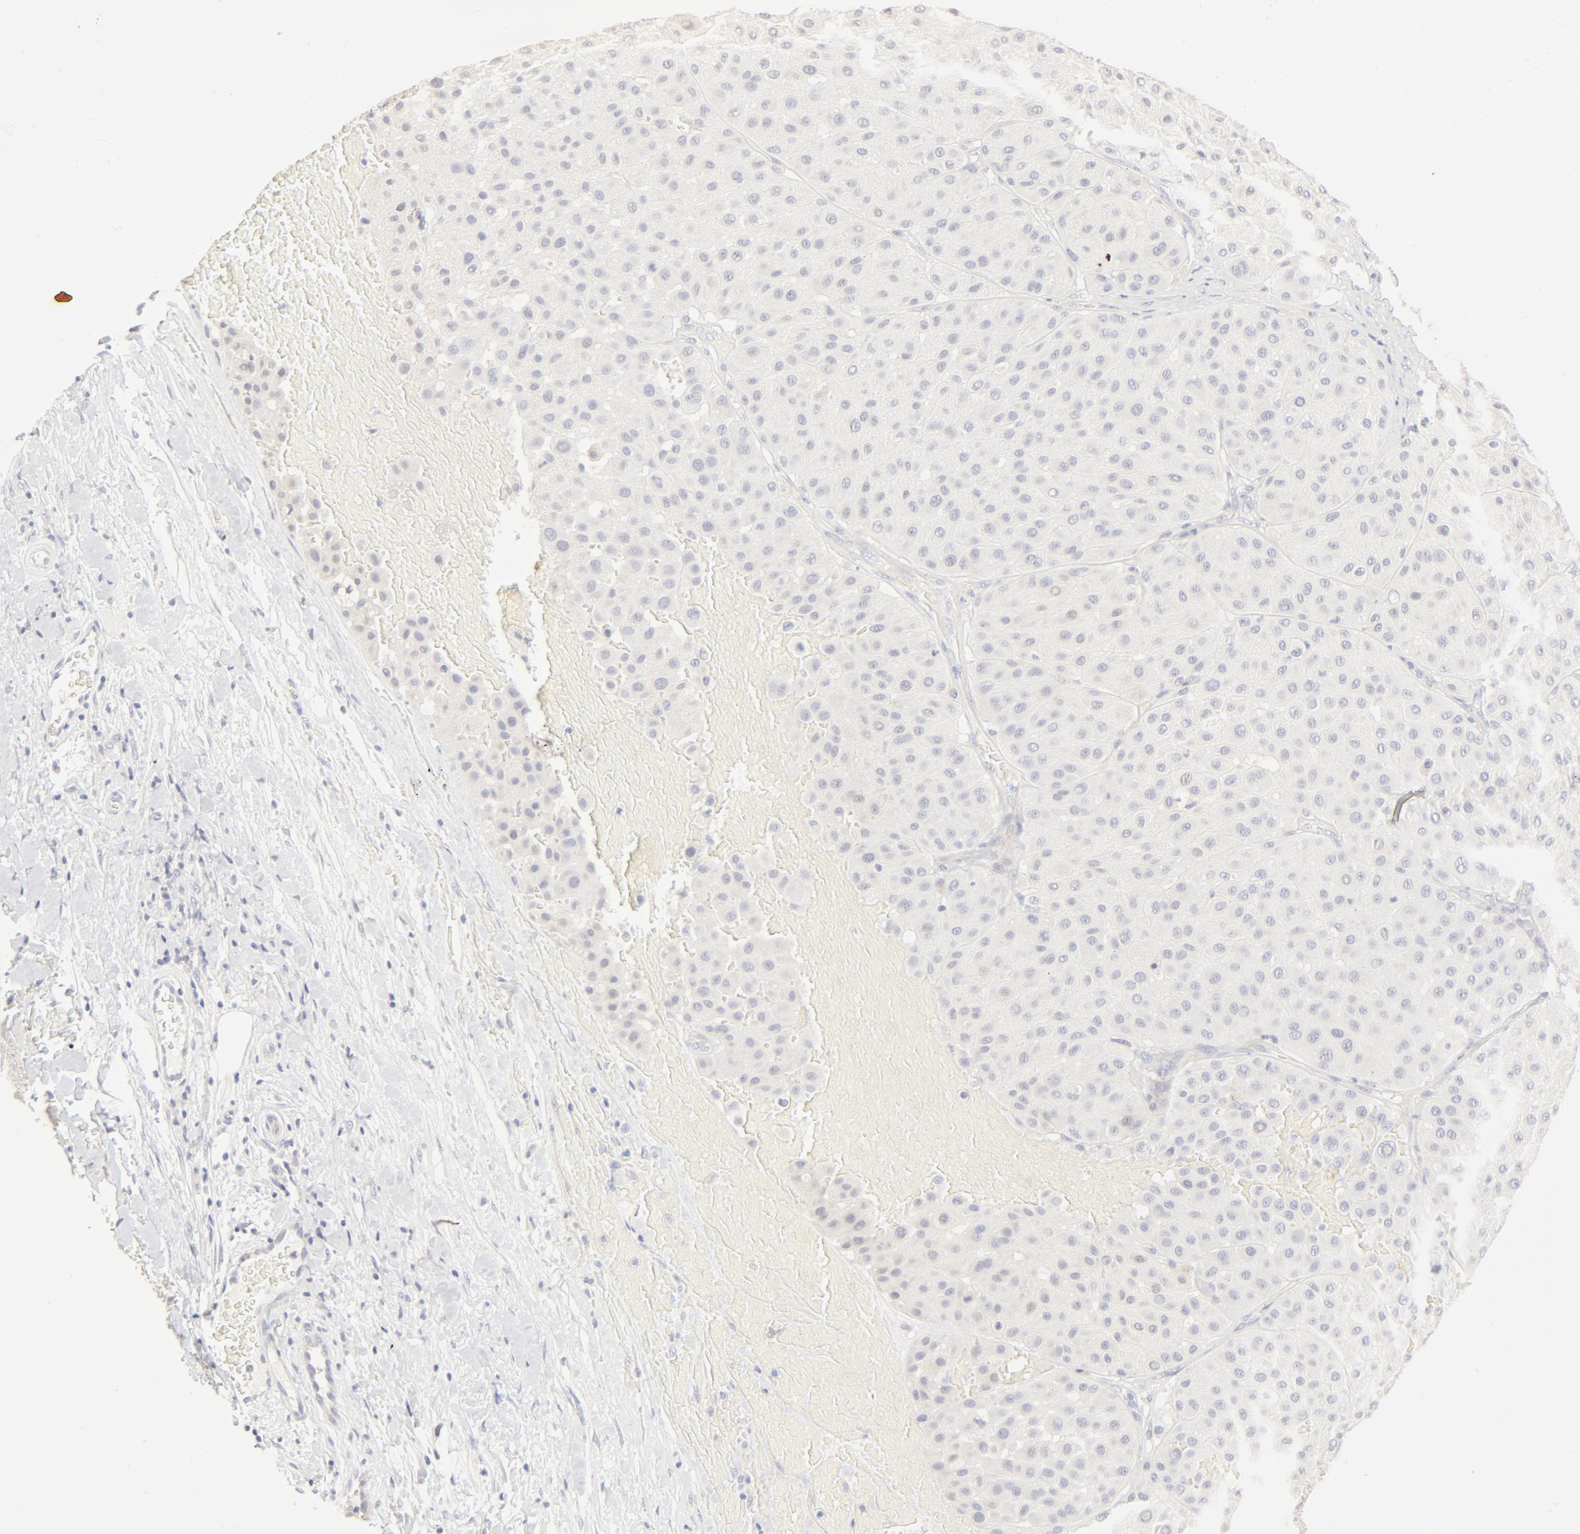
{"staining": {"intensity": "negative", "quantity": "none", "location": "none"}, "tissue": "melanoma", "cell_type": "Tumor cells", "image_type": "cancer", "snomed": [{"axis": "morphology", "description": "Normal tissue, NOS"}, {"axis": "morphology", "description": "Malignant melanoma, Metastatic site"}, {"axis": "topography", "description": "Skin"}], "caption": "DAB immunohistochemical staining of human malignant melanoma (metastatic site) shows no significant positivity in tumor cells.", "gene": "FCGBP", "patient": {"sex": "male", "age": 41}}